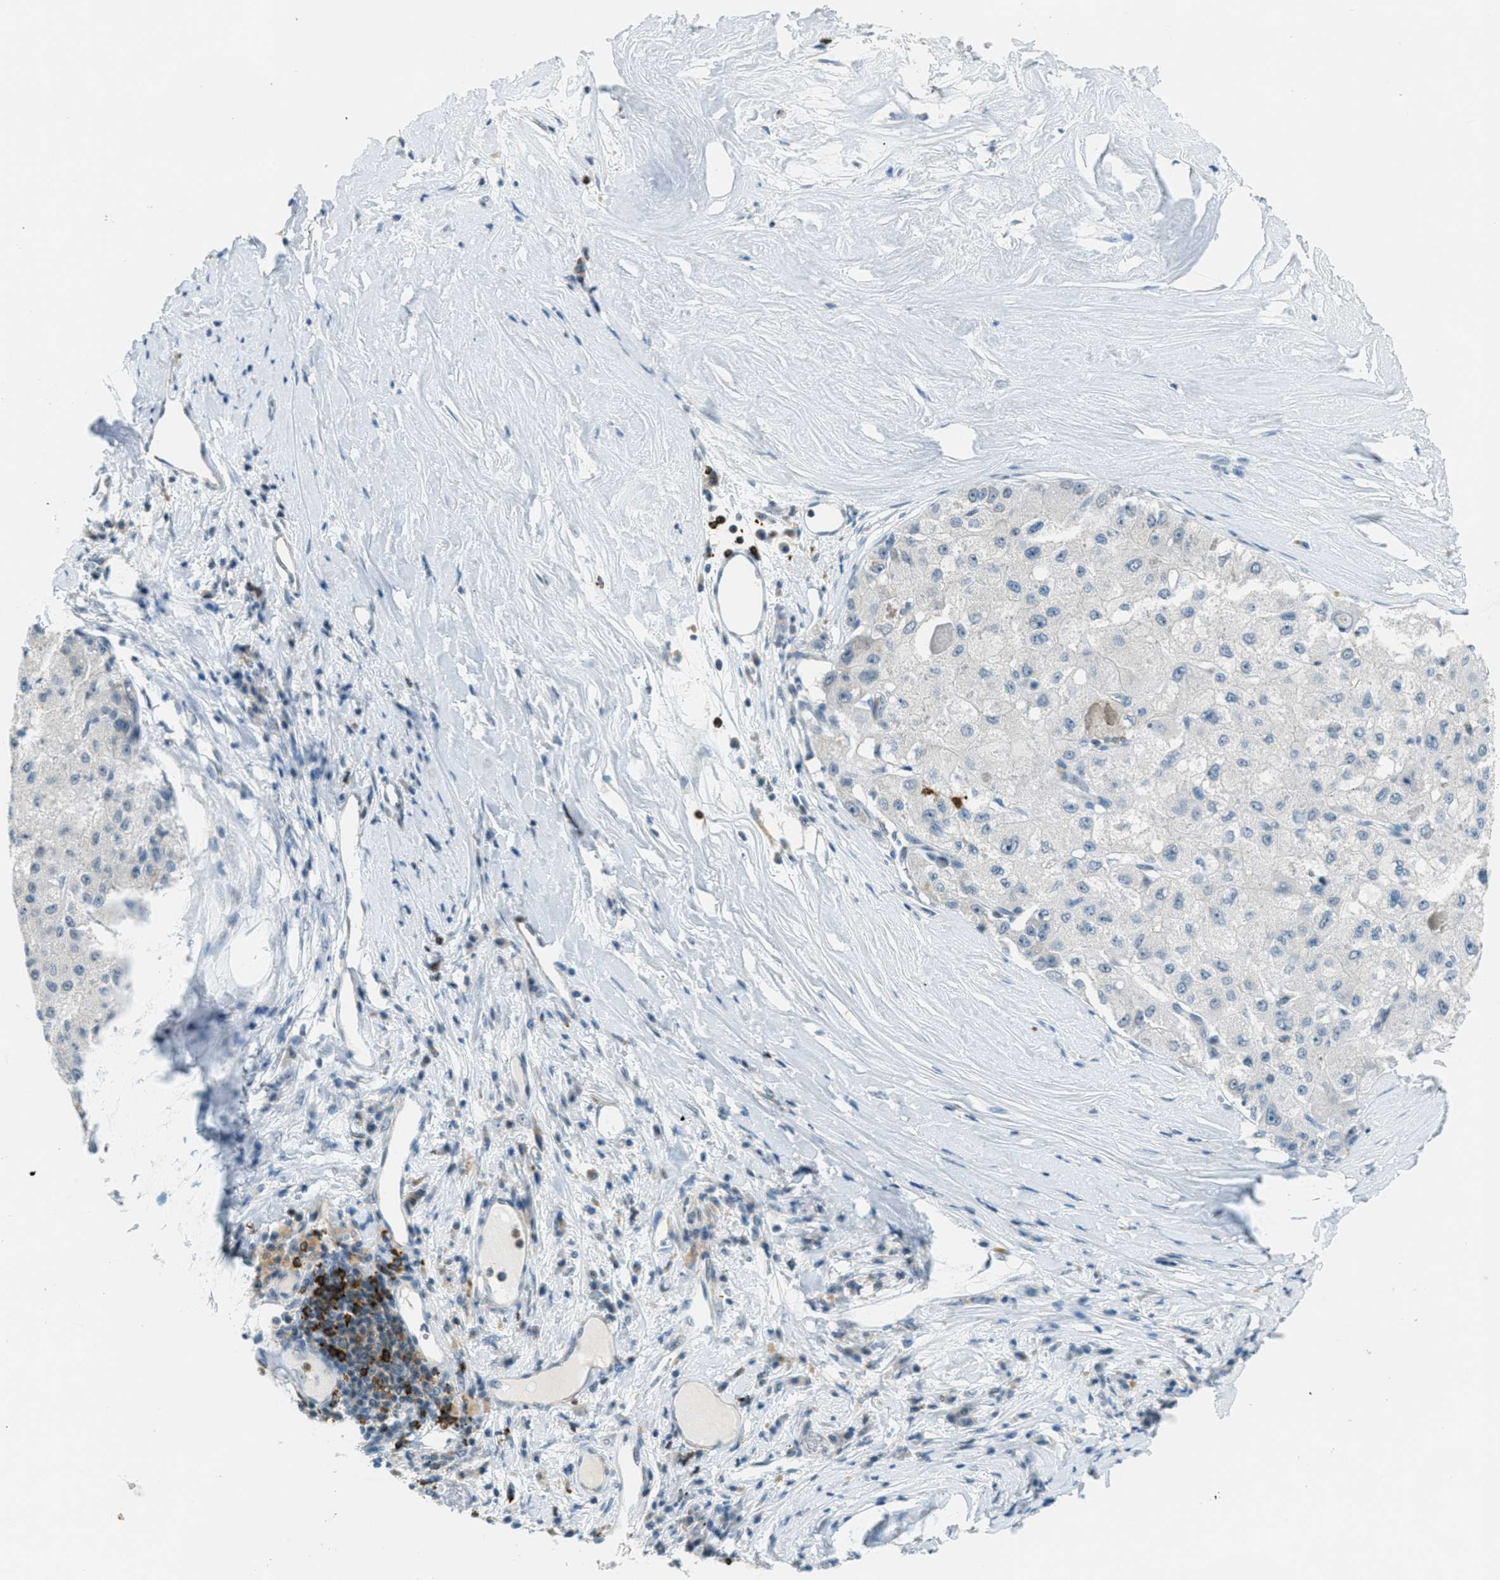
{"staining": {"intensity": "negative", "quantity": "none", "location": "none"}, "tissue": "liver cancer", "cell_type": "Tumor cells", "image_type": "cancer", "snomed": [{"axis": "morphology", "description": "Carcinoma, Hepatocellular, NOS"}, {"axis": "topography", "description": "Liver"}], "caption": "Tumor cells are negative for brown protein staining in liver hepatocellular carcinoma. (IHC, brightfield microscopy, high magnification).", "gene": "FYN", "patient": {"sex": "male", "age": 80}}